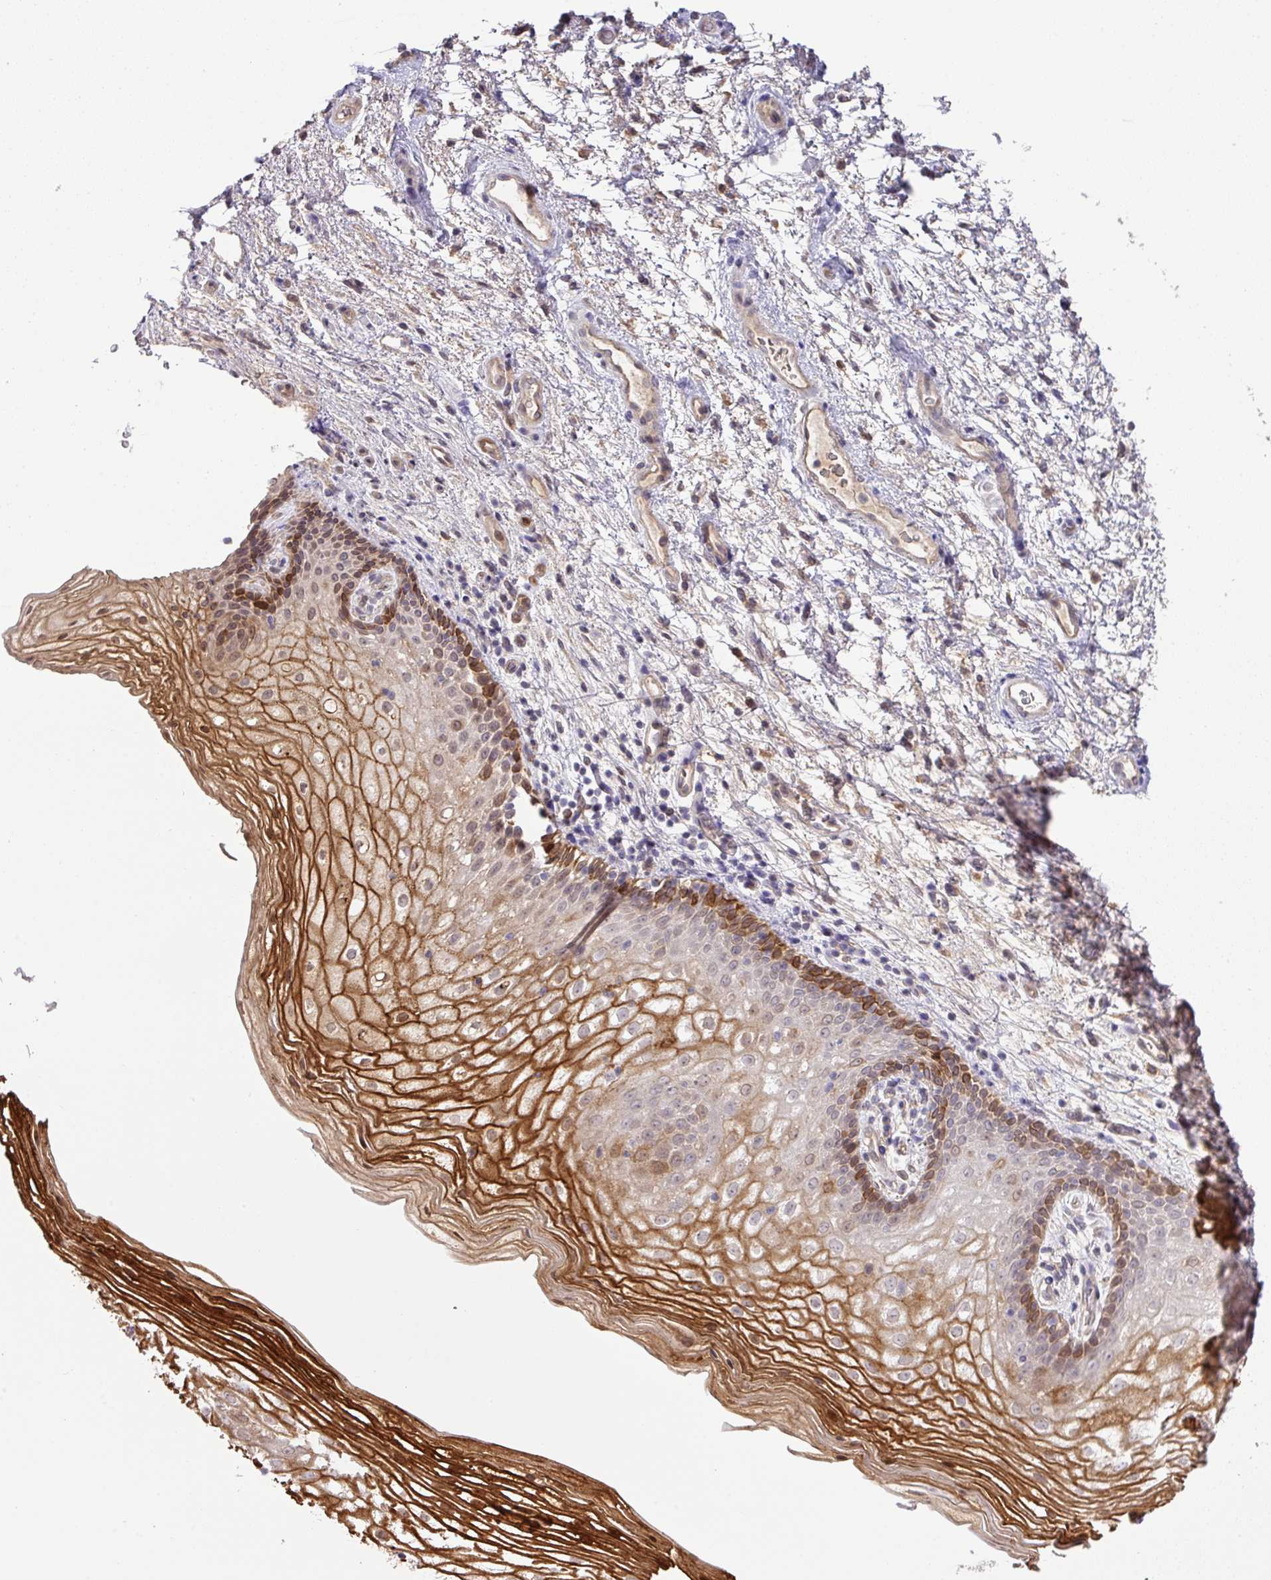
{"staining": {"intensity": "strong", "quantity": "25%-75%", "location": "cytoplasmic/membranous"}, "tissue": "vagina", "cell_type": "Squamous epithelial cells", "image_type": "normal", "snomed": [{"axis": "morphology", "description": "Normal tissue, NOS"}, {"axis": "topography", "description": "Vagina"}], "caption": "Squamous epithelial cells show high levels of strong cytoplasmic/membranous staining in about 25%-75% of cells in normal human vagina.", "gene": "GCNT7", "patient": {"sex": "female", "age": 47}}